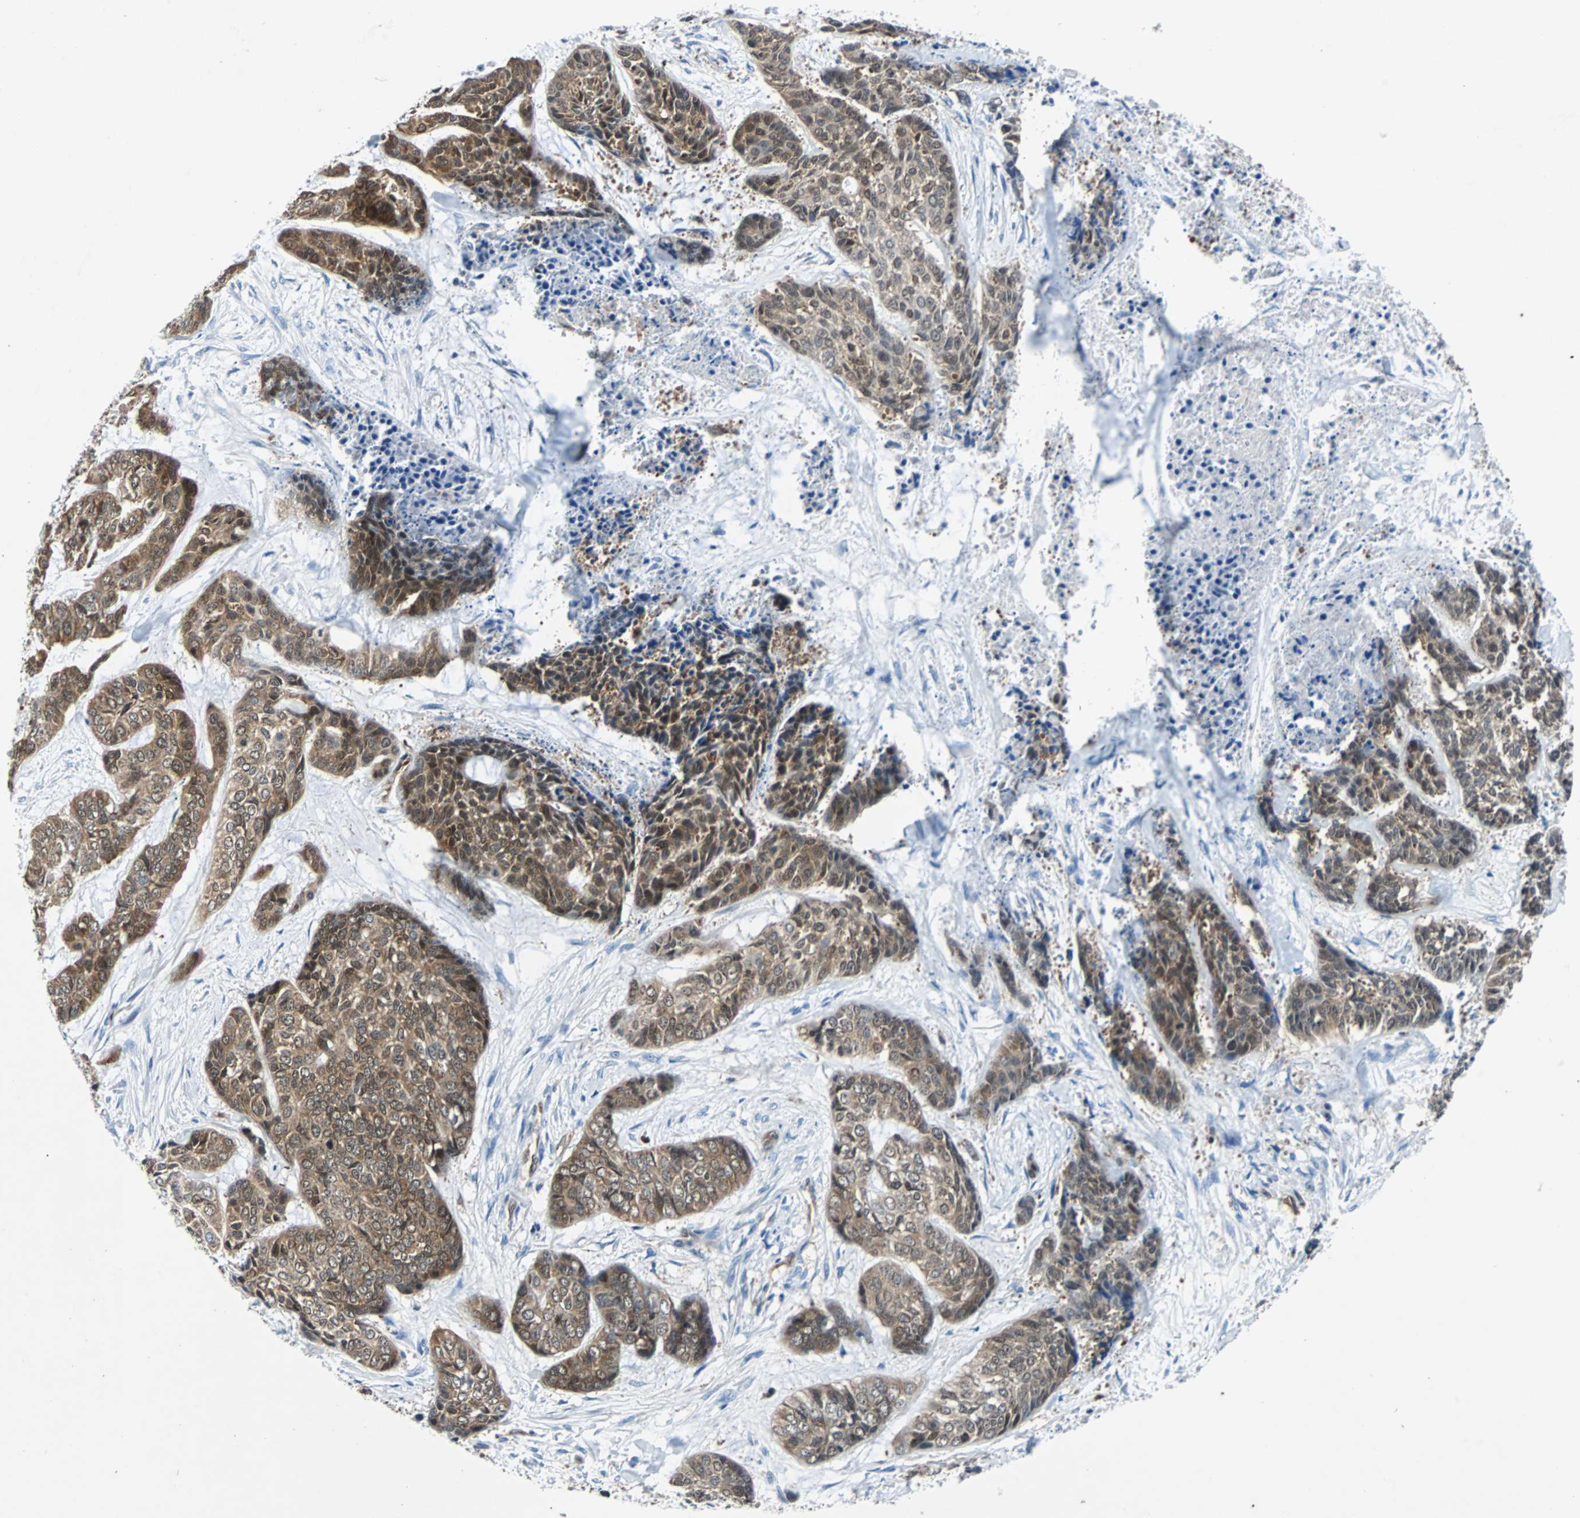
{"staining": {"intensity": "weak", "quantity": ">75%", "location": "cytoplasmic/membranous"}, "tissue": "skin cancer", "cell_type": "Tumor cells", "image_type": "cancer", "snomed": [{"axis": "morphology", "description": "Basal cell carcinoma"}, {"axis": "topography", "description": "Skin"}], "caption": "Brown immunohistochemical staining in human skin cancer (basal cell carcinoma) reveals weak cytoplasmic/membranous positivity in approximately >75% of tumor cells.", "gene": "MAP2K6", "patient": {"sex": "female", "age": 64}}